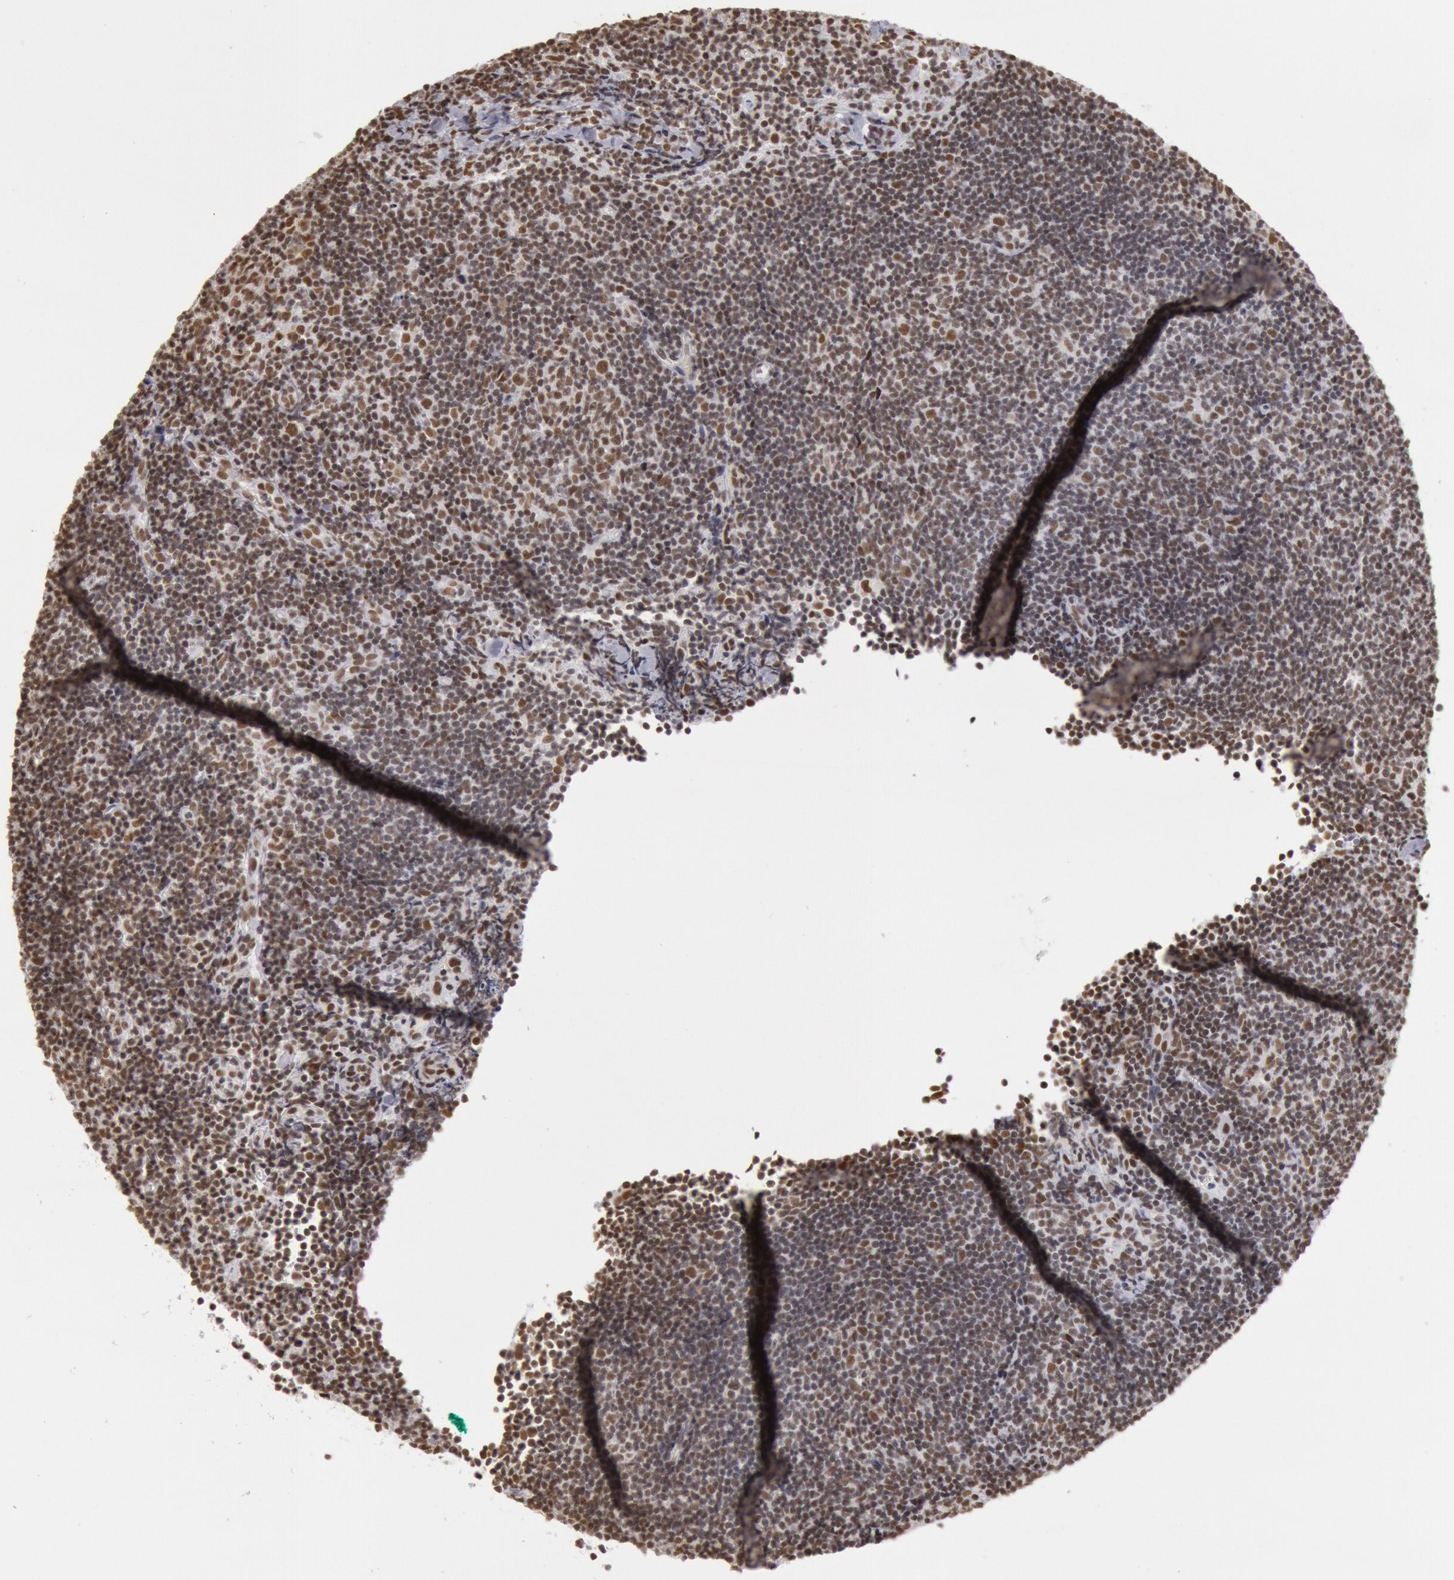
{"staining": {"intensity": "strong", "quantity": ">75%", "location": "nuclear"}, "tissue": "lymphoma", "cell_type": "Tumor cells", "image_type": "cancer", "snomed": [{"axis": "morphology", "description": "Malignant lymphoma, non-Hodgkin's type, Low grade"}, {"axis": "topography", "description": "Lymph node"}], "caption": "An immunohistochemistry histopathology image of neoplastic tissue is shown. Protein staining in brown shows strong nuclear positivity in lymphoma within tumor cells. Nuclei are stained in blue.", "gene": "ESS2", "patient": {"sex": "male", "age": 49}}